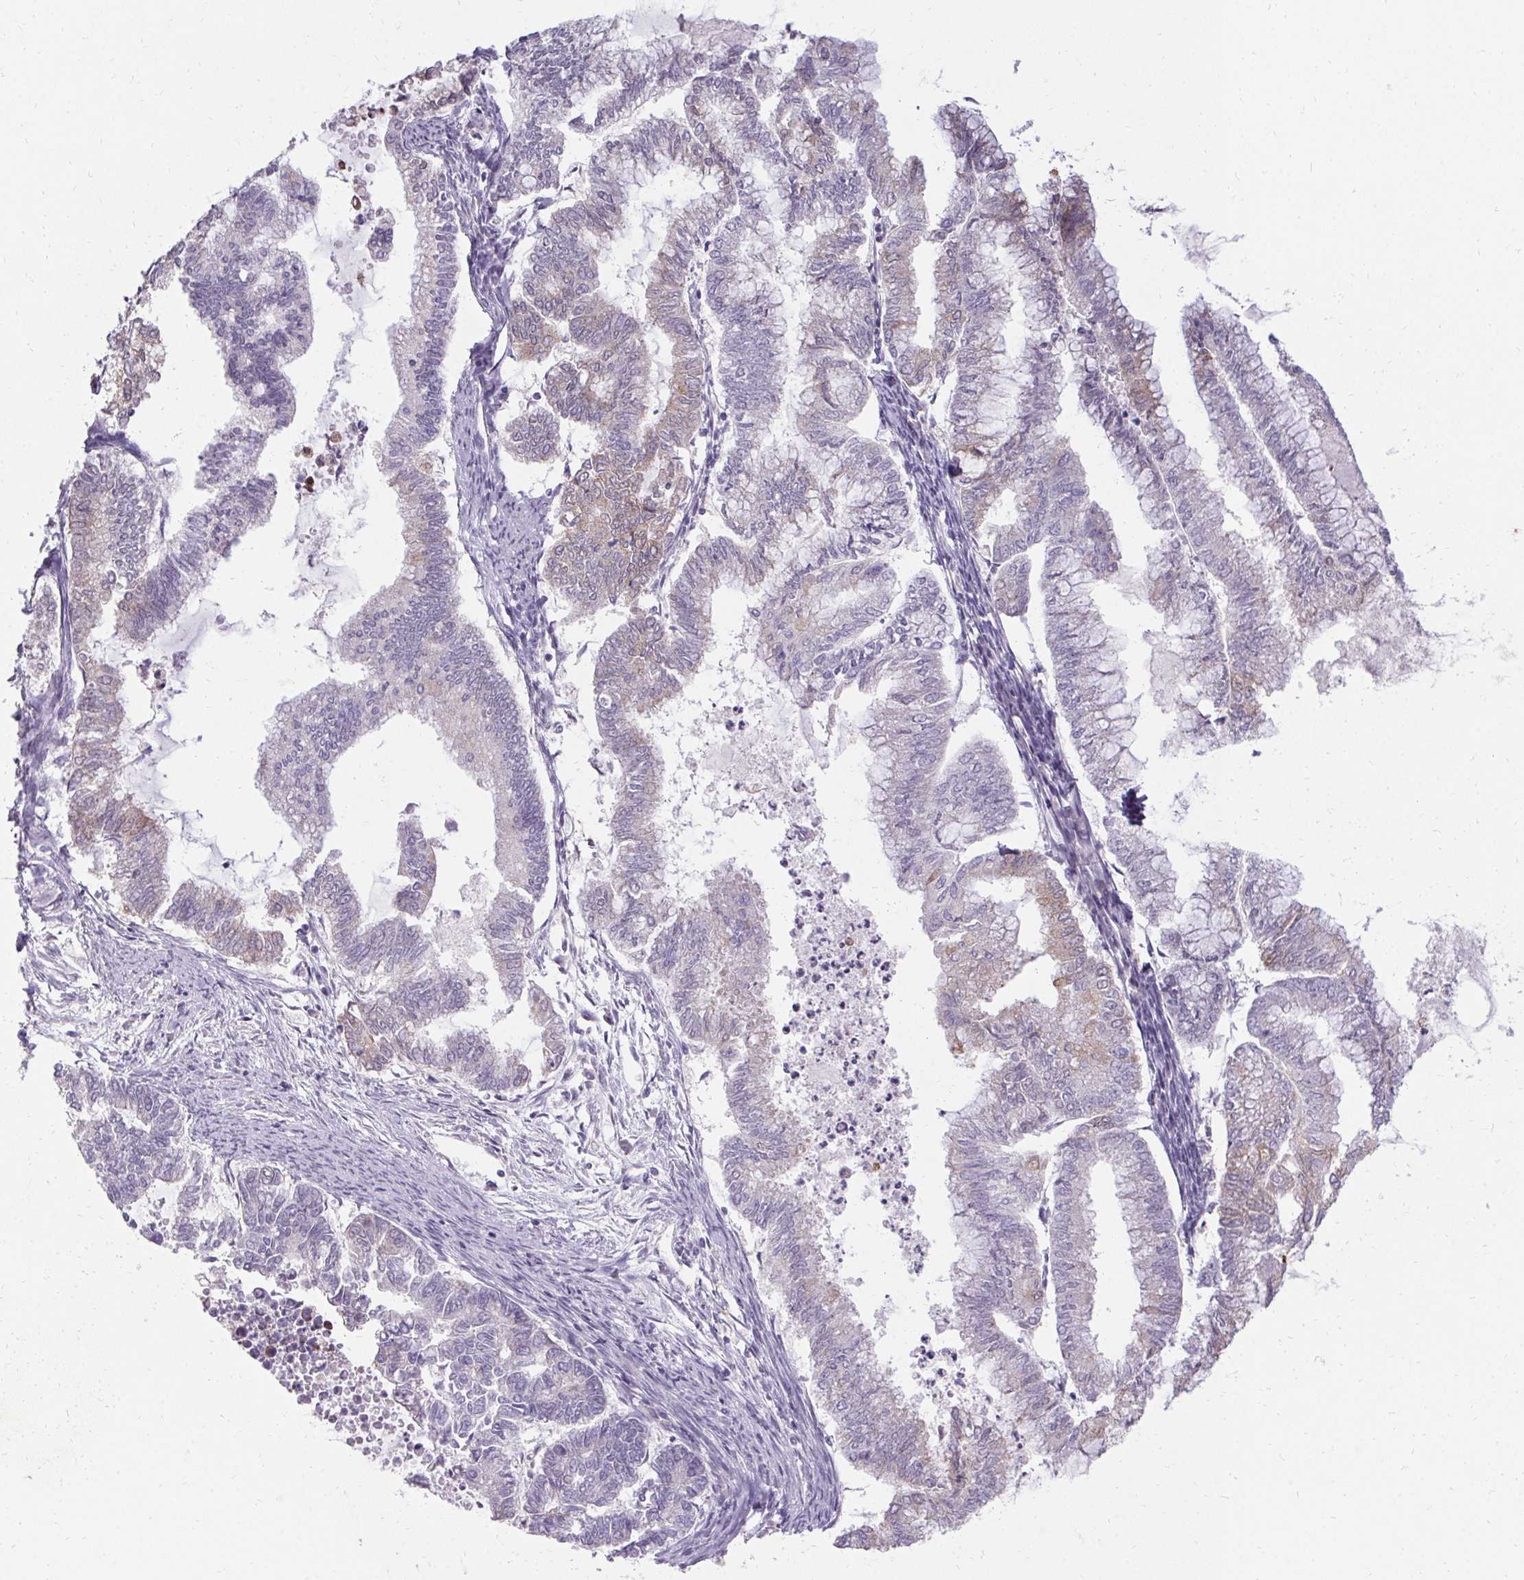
{"staining": {"intensity": "weak", "quantity": "<25%", "location": "cytoplasmic/membranous"}, "tissue": "endometrial cancer", "cell_type": "Tumor cells", "image_type": "cancer", "snomed": [{"axis": "morphology", "description": "Adenocarcinoma, NOS"}, {"axis": "topography", "description": "Endometrium"}], "caption": "A histopathology image of endometrial adenocarcinoma stained for a protein displays no brown staining in tumor cells.", "gene": "HSD17B3", "patient": {"sex": "female", "age": 79}}